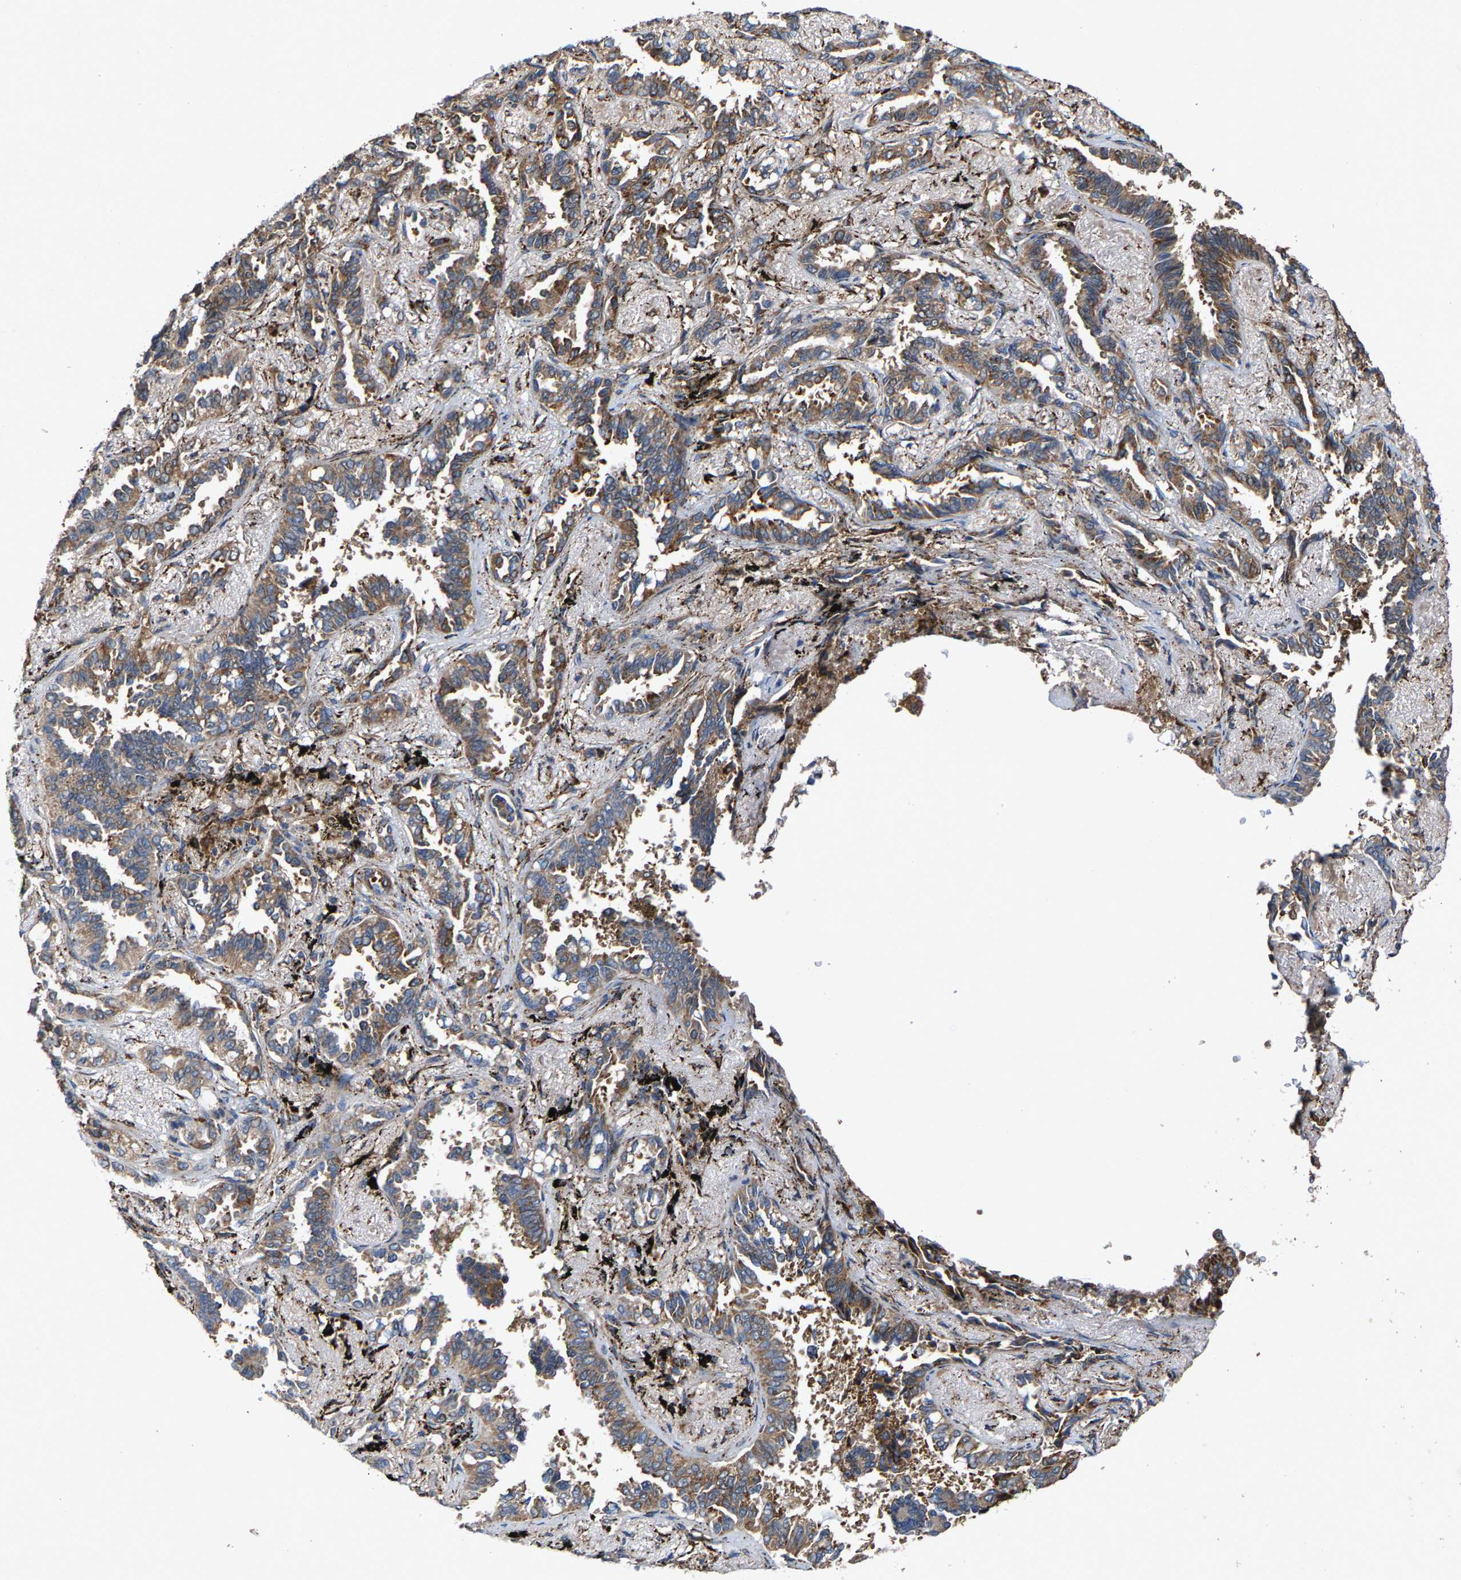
{"staining": {"intensity": "moderate", "quantity": ">75%", "location": "cytoplasmic/membranous"}, "tissue": "lung cancer", "cell_type": "Tumor cells", "image_type": "cancer", "snomed": [{"axis": "morphology", "description": "Adenocarcinoma, NOS"}, {"axis": "topography", "description": "Lung"}], "caption": "Immunohistochemical staining of lung adenocarcinoma shows medium levels of moderate cytoplasmic/membranous expression in about >75% of tumor cells.", "gene": "FGD3", "patient": {"sex": "male", "age": 59}}